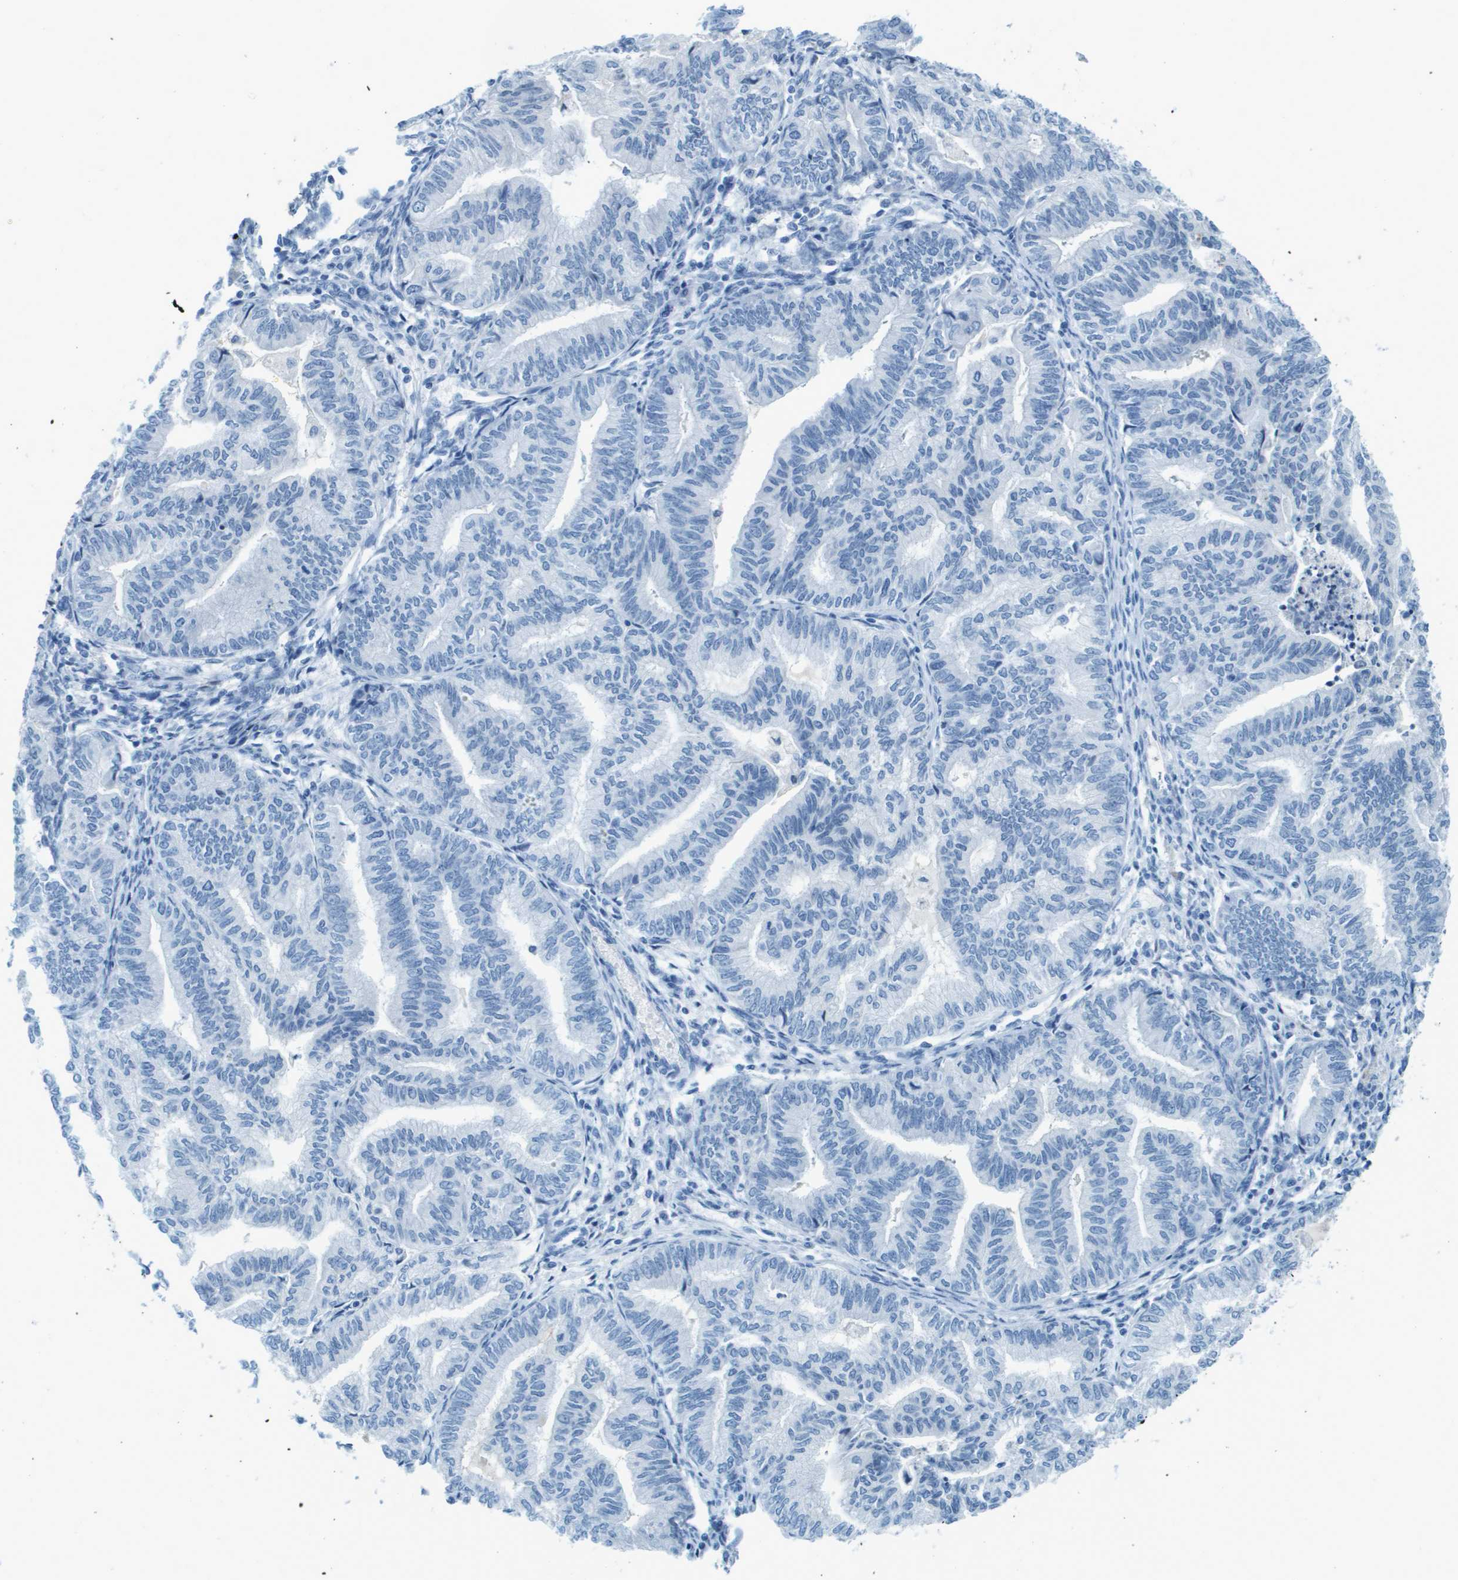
{"staining": {"intensity": "negative", "quantity": "none", "location": "none"}, "tissue": "endometrial cancer", "cell_type": "Tumor cells", "image_type": "cancer", "snomed": [{"axis": "morphology", "description": "Adenocarcinoma, NOS"}, {"axis": "topography", "description": "Endometrium"}], "caption": "IHC of human endometrial adenocarcinoma displays no positivity in tumor cells. (Immunohistochemistry, brightfield microscopy, high magnification).", "gene": "CDHR2", "patient": {"sex": "female", "age": 79}}